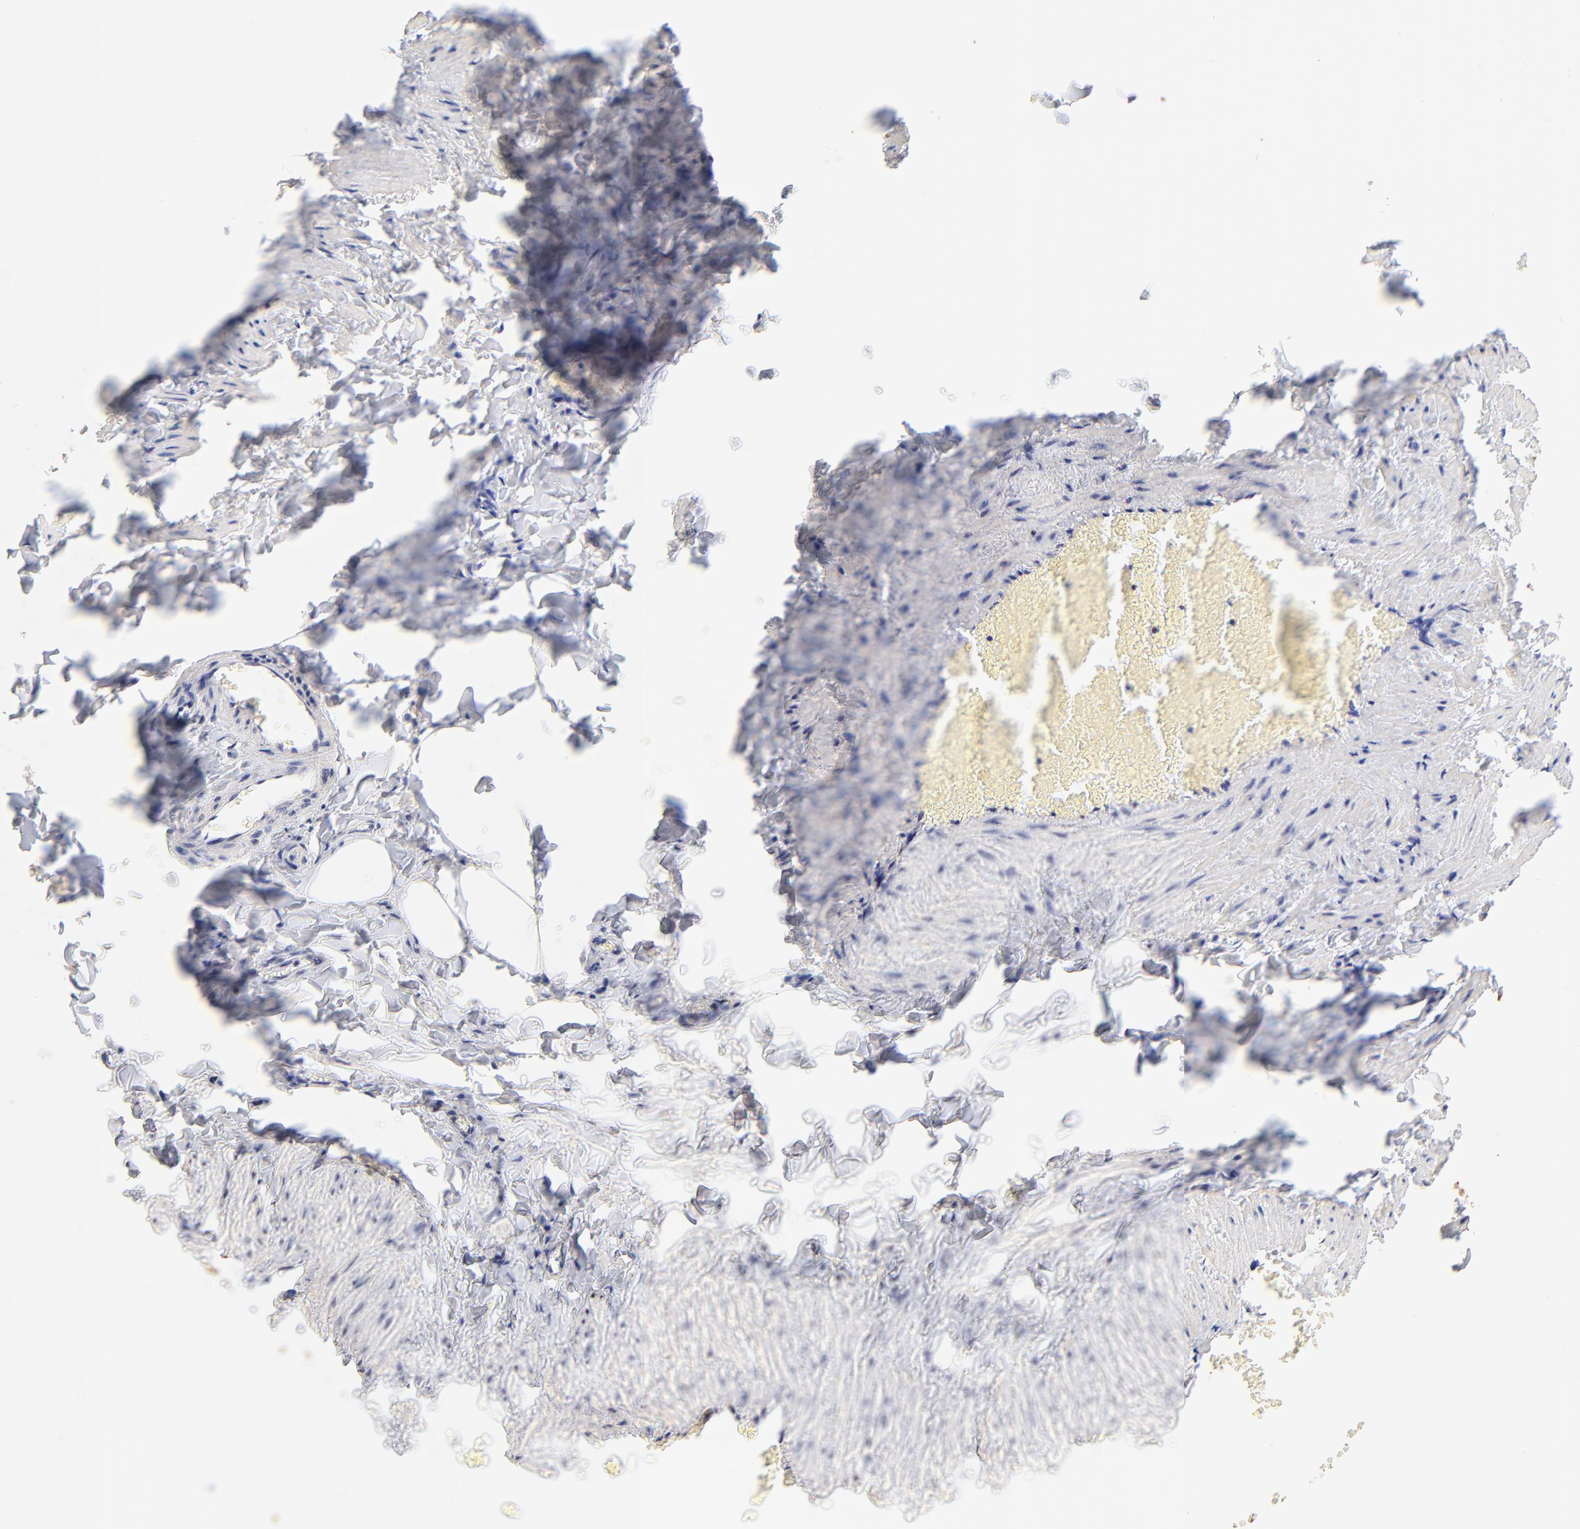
{"staining": {"intensity": "negative", "quantity": "none", "location": "none"}, "tissue": "adipose tissue", "cell_type": "Adipocytes", "image_type": "normal", "snomed": [{"axis": "morphology", "description": "Normal tissue, NOS"}, {"axis": "topography", "description": "Vascular tissue"}], "caption": "Immunohistochemistry of unremarkable adipose tissue reveals no expression in adipocytes.", "gene": "PTK7", "patient": {"sex": "male", "age": 41}}